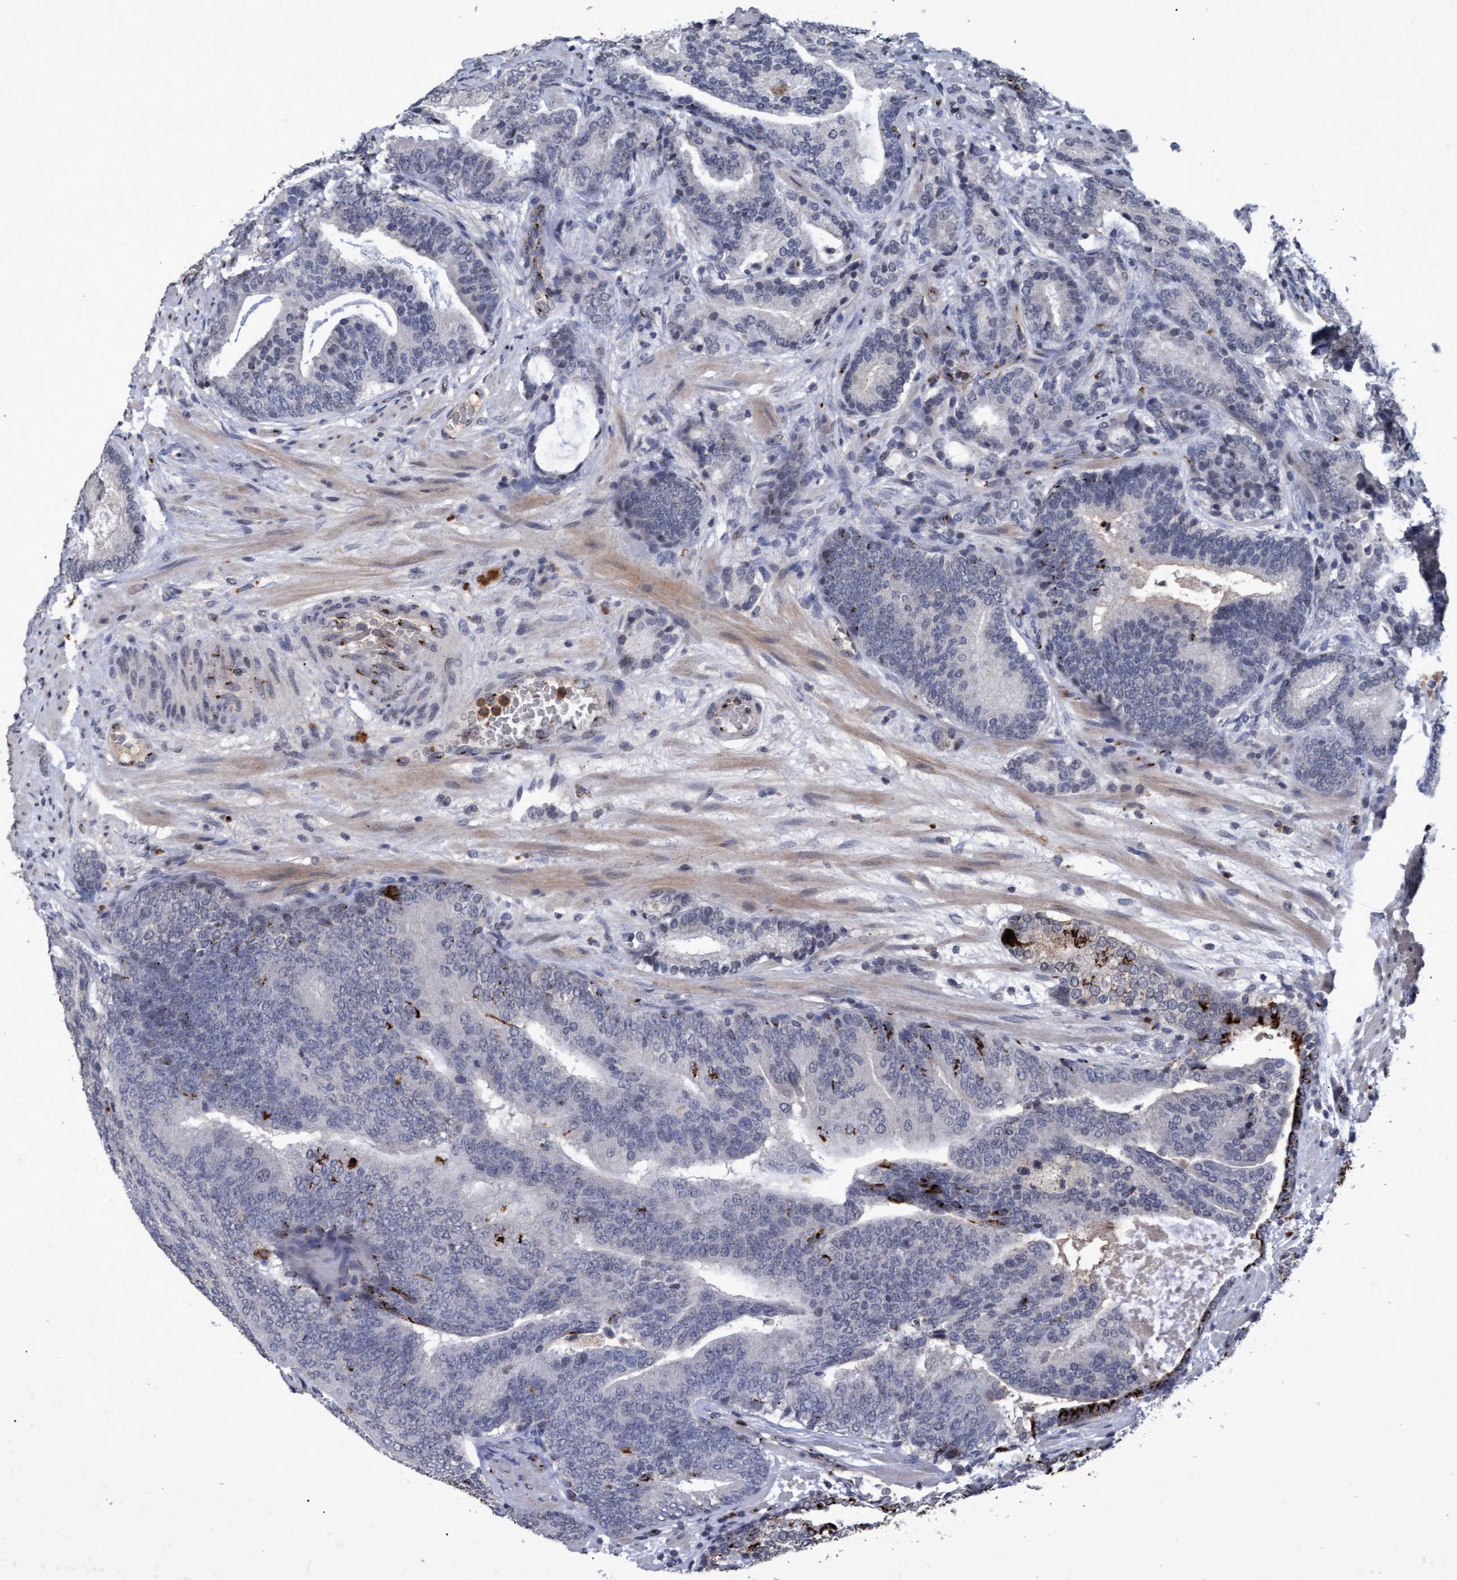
{"staining": {"intensity": "negative", "quantity": "none", "location": "none"}, "tissue": "prostate cancer", "cell_type": "Tumor cells", "image_type": "cancer", "snomed": [{"axis": "morphology", "description": "Adenocarcinoma, High grade"}, {"axis": "topography", "description": "Prostate"}], "caption": "Tumor cells show no significant expression in prostate cancer (high-grade adenocarcinoma).", "gene": "GALC", "patient": {"sex": "male", "age": 55}}